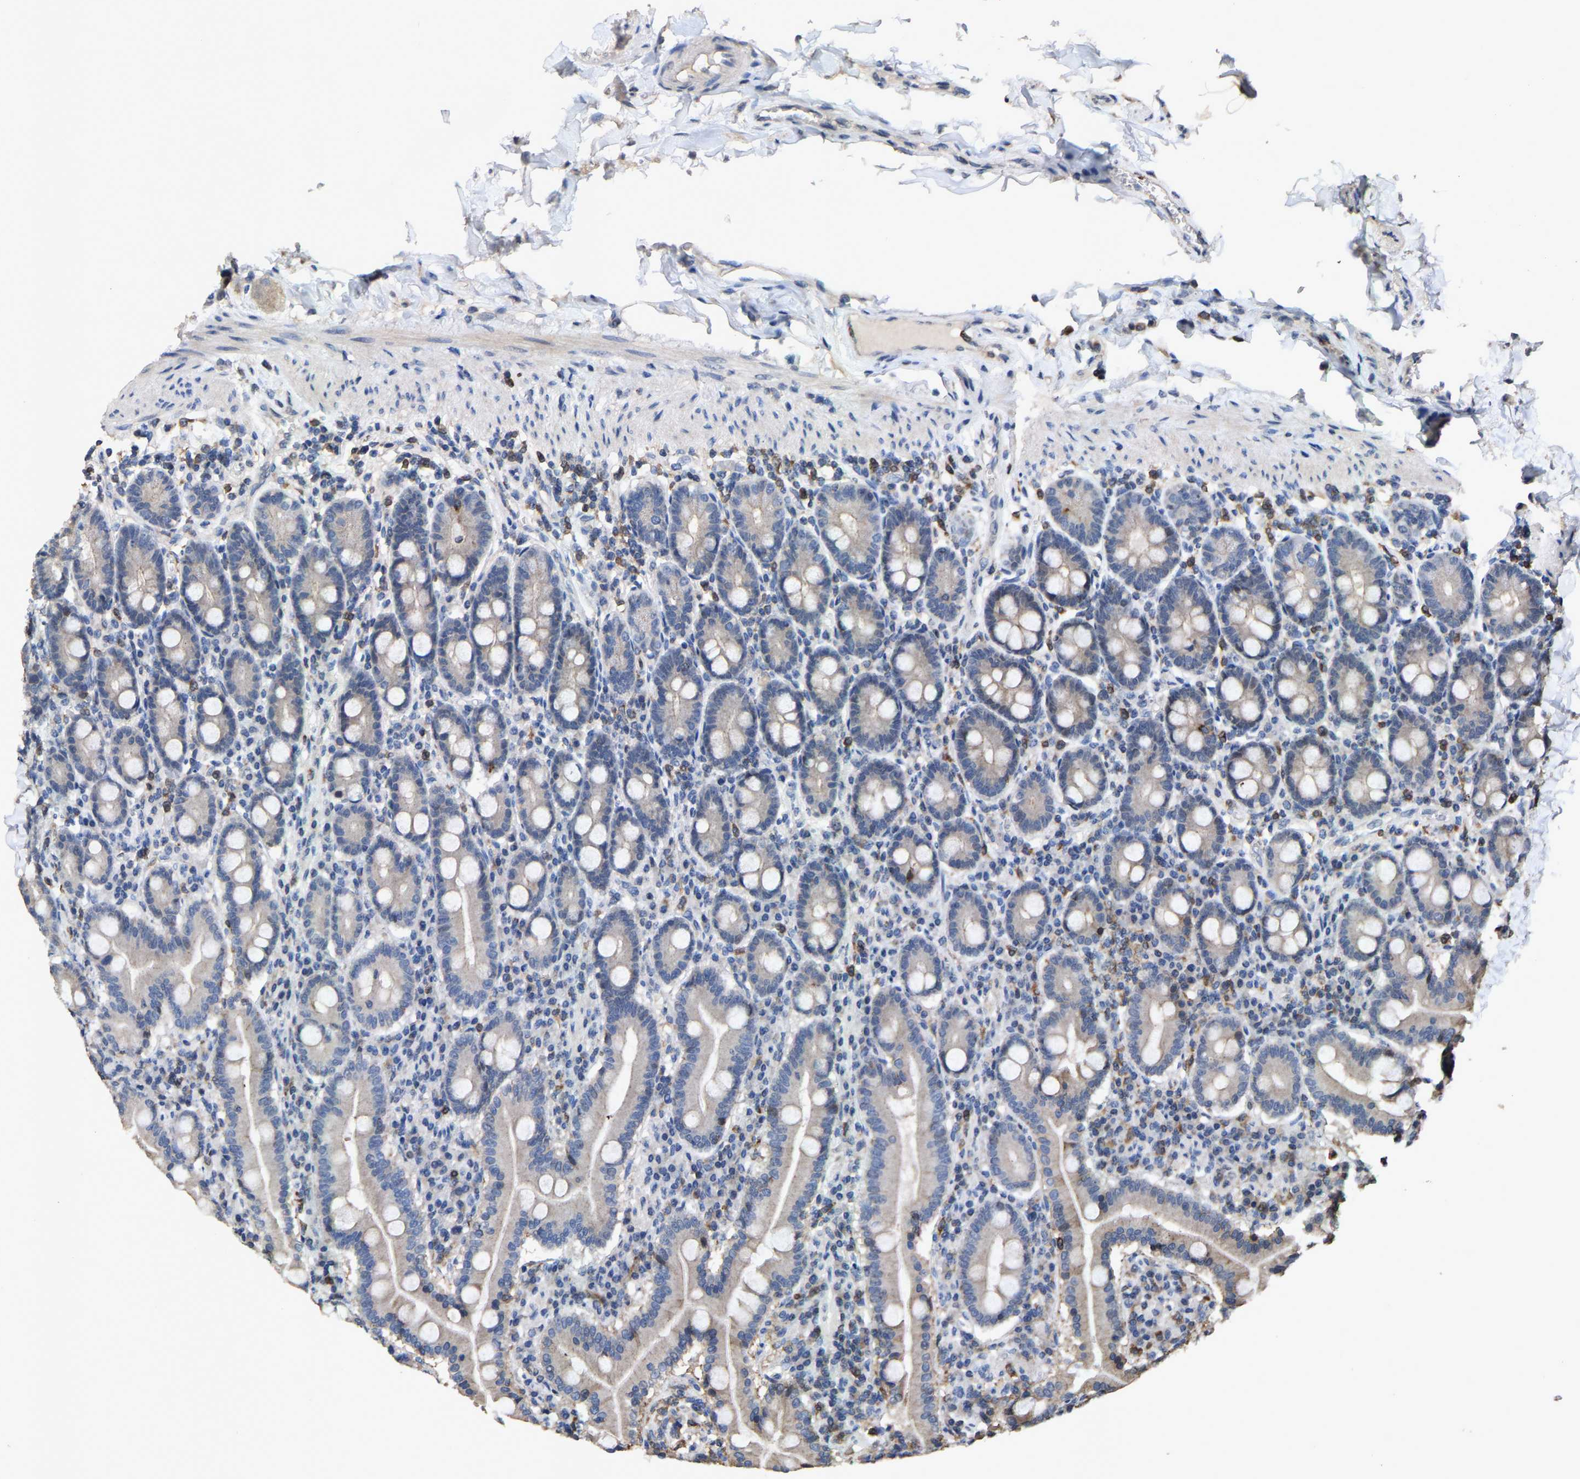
{"staining": {"intensity": "moderate", "quantity": "25%-75%", "location": "cytoplasmic/membranous"}, "tissue": "duodenum", "cell_type": "Glandular cells", "image_type": "normal", "snomed": [{"axis": "morphology", "description": "Normal tissue, NOS"}, {"axis": "topography", "description": "Duodenum"}], "caption": "A high-resolution micrograph shows immunohistochemistry staining of normal duodenum, which reveals moderate cytoplasmic/membranous positivity in about 25%-75% of glandular cells.", "gene": "TDRKH", "patient": {"sex": "male", "age": 50}}